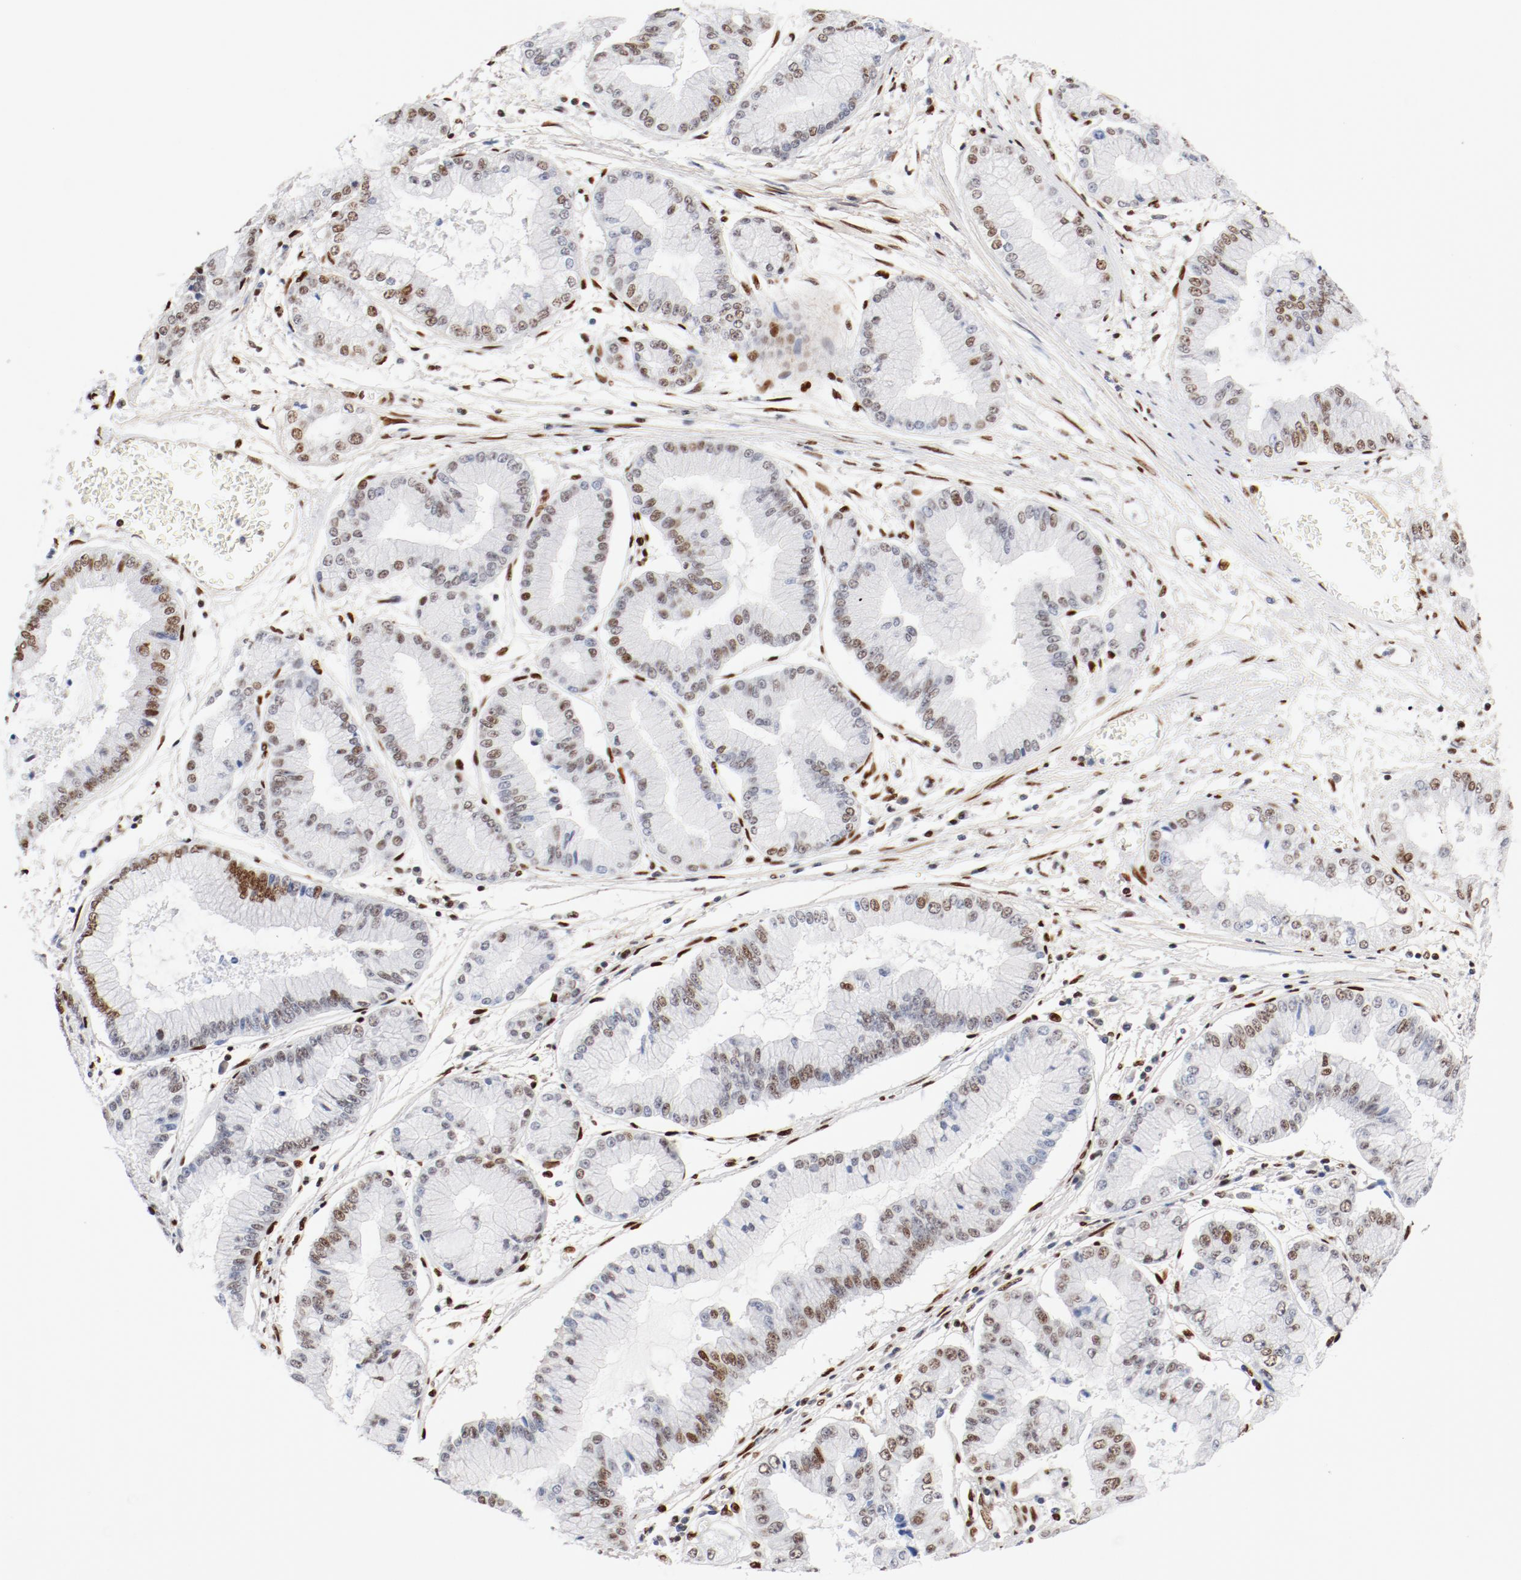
{"staining": {"intensity": "moderate", "quantity": "25%-75%", "location": "nuclear"}, "tissue": "liver cancer", "cell_type": "Tumor cells", "image_type": "cancer", "snomed": [{"axis": "morphology", "description": "Cholangiocarcinoma"}, {"axis": "topography", "description": "Liver"}], "caption": "Immunohistochemical staining of liver cancer demonstrates medium levels of moderate nuclear protein staining in approximately 25%-75% of tumor cells.", "gene": "CTBP1", "patient": {"sex": "female", "age": 79}}